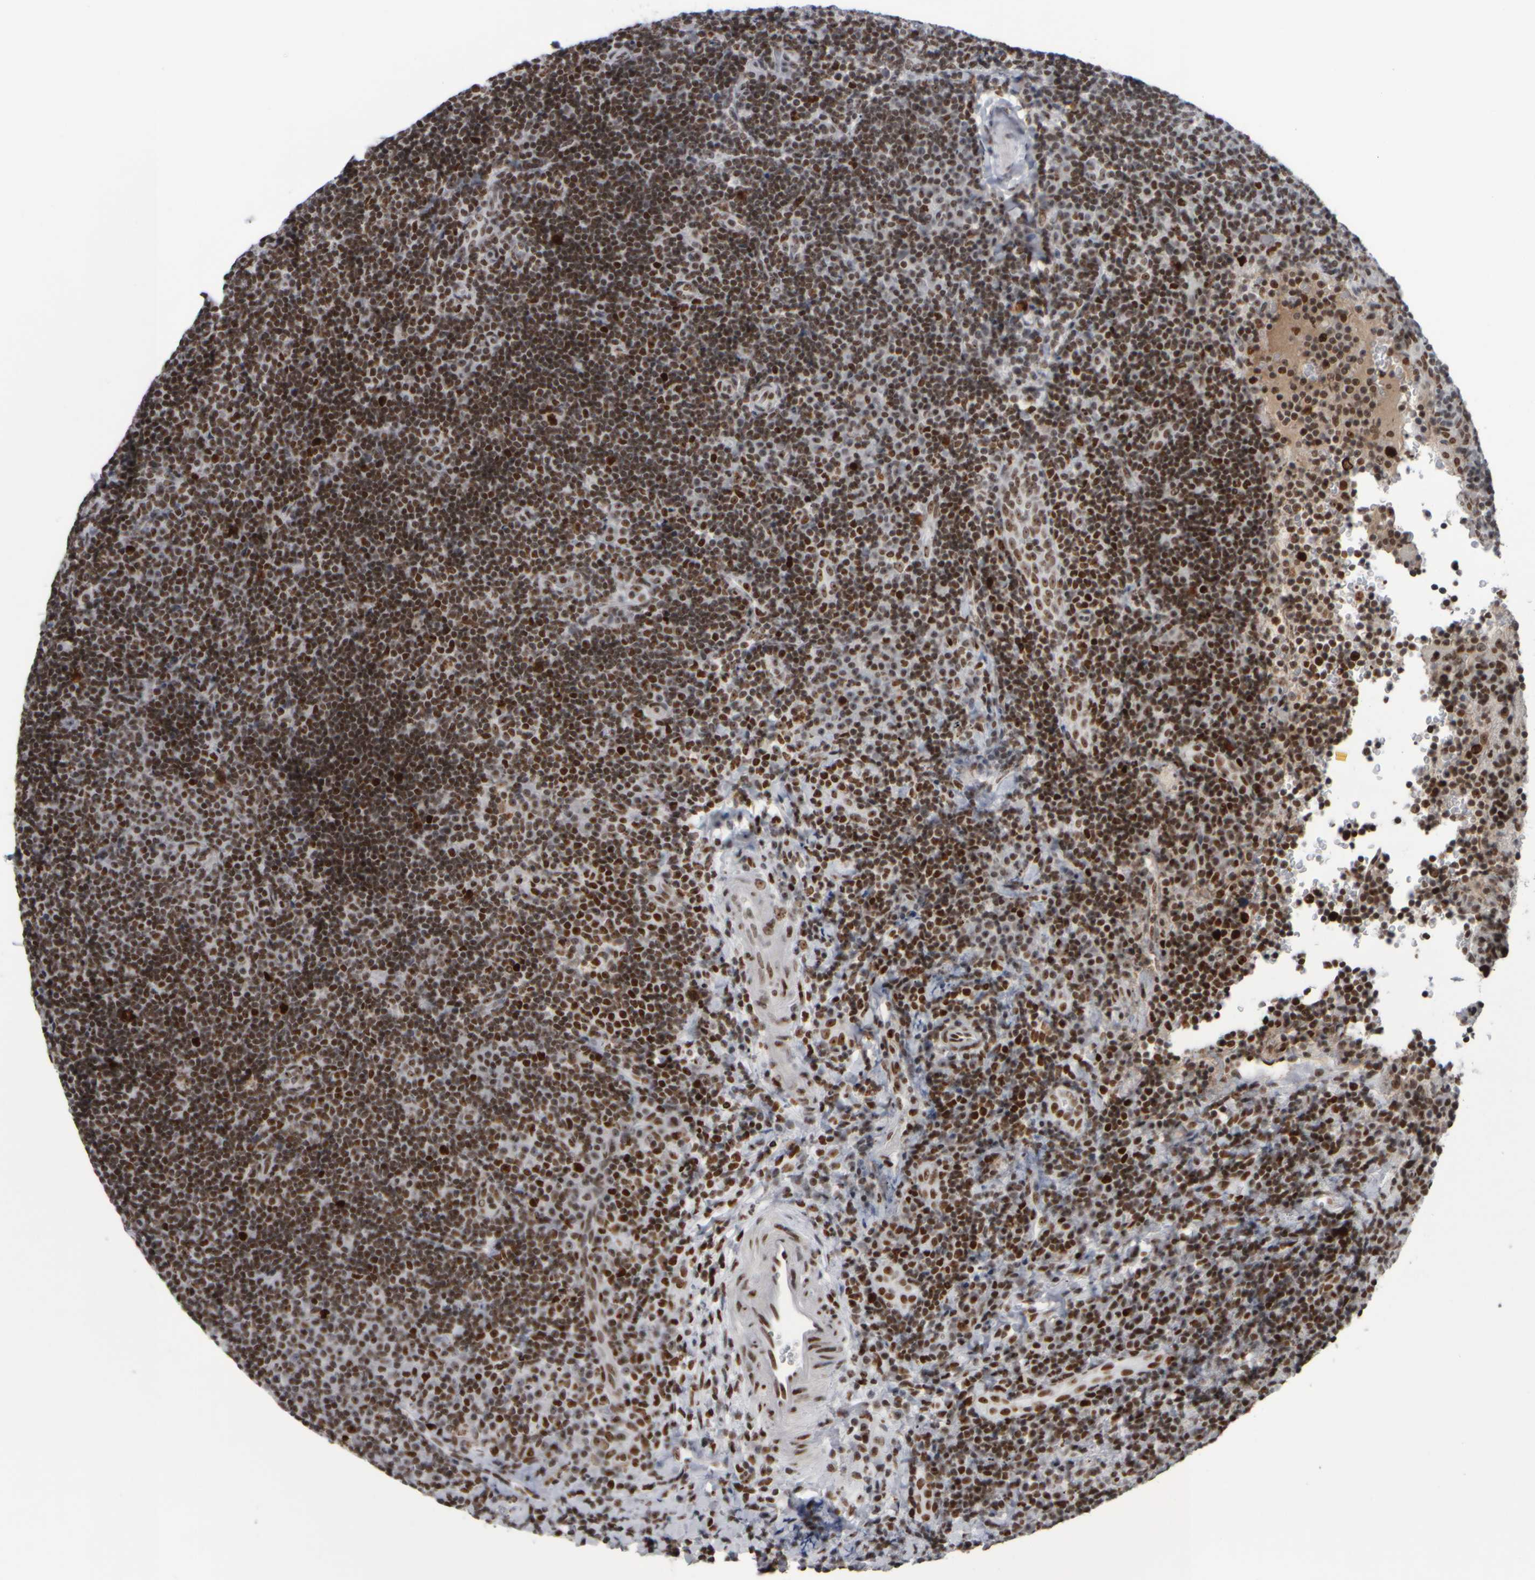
{"staining": {"intensity": "strong", "quantity": ">75%", "location": "nuclear"}, "tissue": "lymphoma", "cell_type": "Tumor cells", "image_type": "cancer", "snomed": [{"axis": "morphology", "description": "Malignant lymphoma, non-Hodgkin's type, High grade"}, {"axis": "topography", "description": "Tonsil"}], "caption": "There is high levels of strong nuclear expression in tumor cells of malignant lymphoma, non-Hodgkin's type (high-grade), as demonstrated by immunohistochemical staining (brown color).", "gene": "TOP2B", "patient": {"sex": "female", "age": 36}}